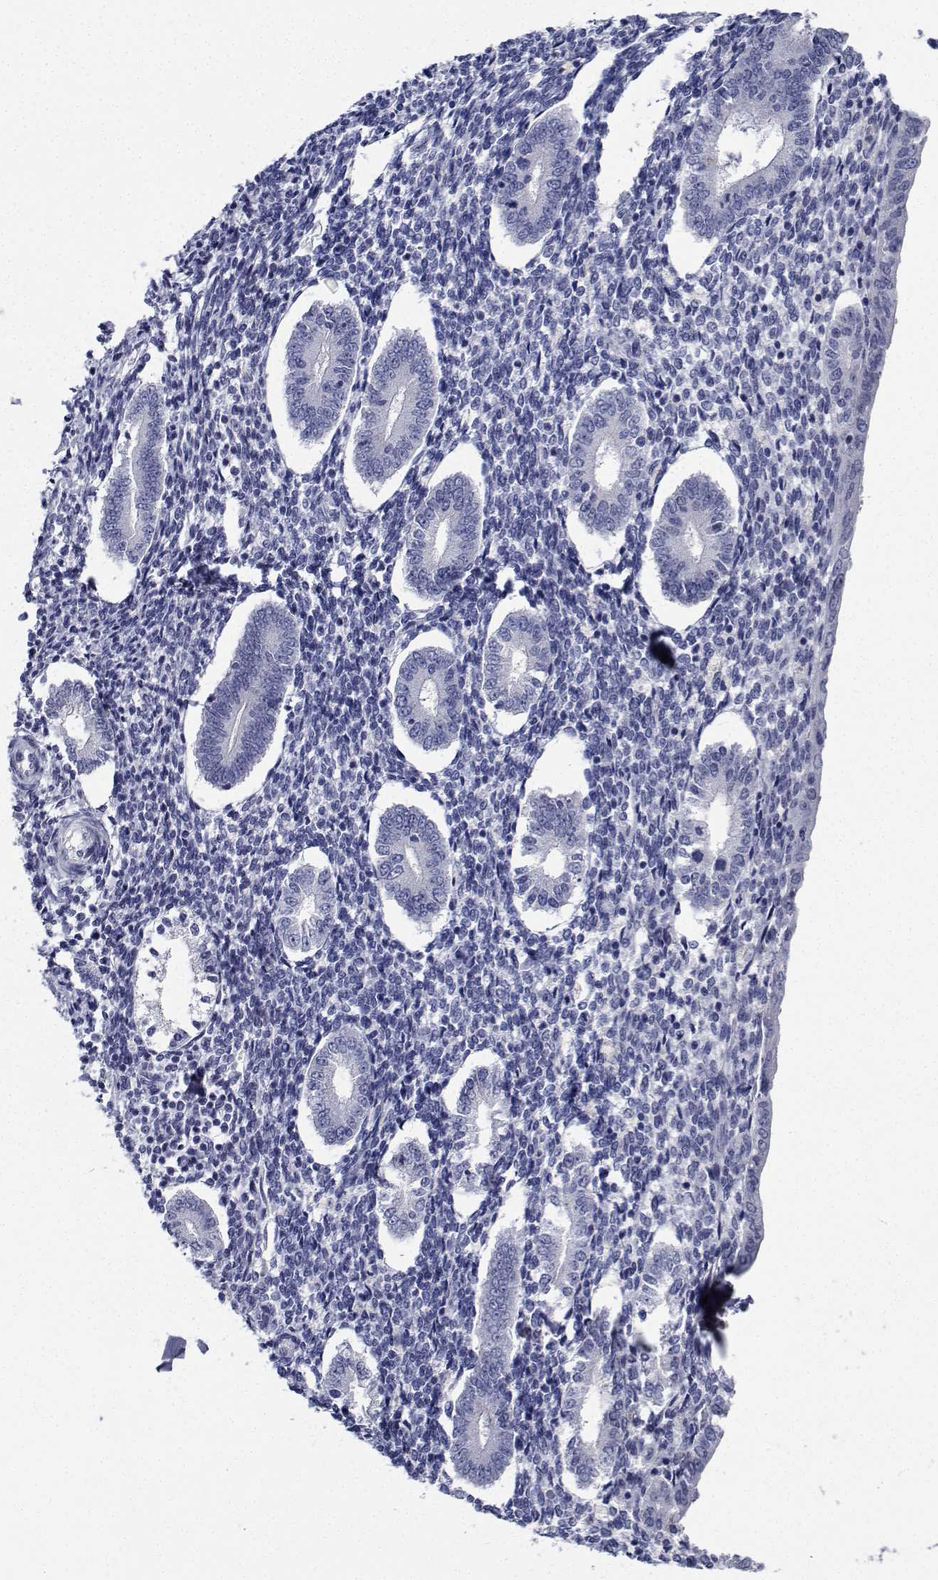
{"staining": {"intensity": "negative", "quantity": "none", "location": "none"}, "tissue": "endometrium", "cell_type": "Cells in endometrial stroma", "image_type": "normal", "snomed": [{"axis": "morphology", "description": "Normal tissue, NOS"}, {"axis": "topography", "description": "Endometrium"}], "caption": "IHC of benign human endometrium reveals no expression in cells in endometrial stroma. The staining is performed using DAB brown chromogen with nuclei counter-stained in using hematoxylin.", "gene": "PLXNA4", "patient": {"sex": "female", "age": 40}}